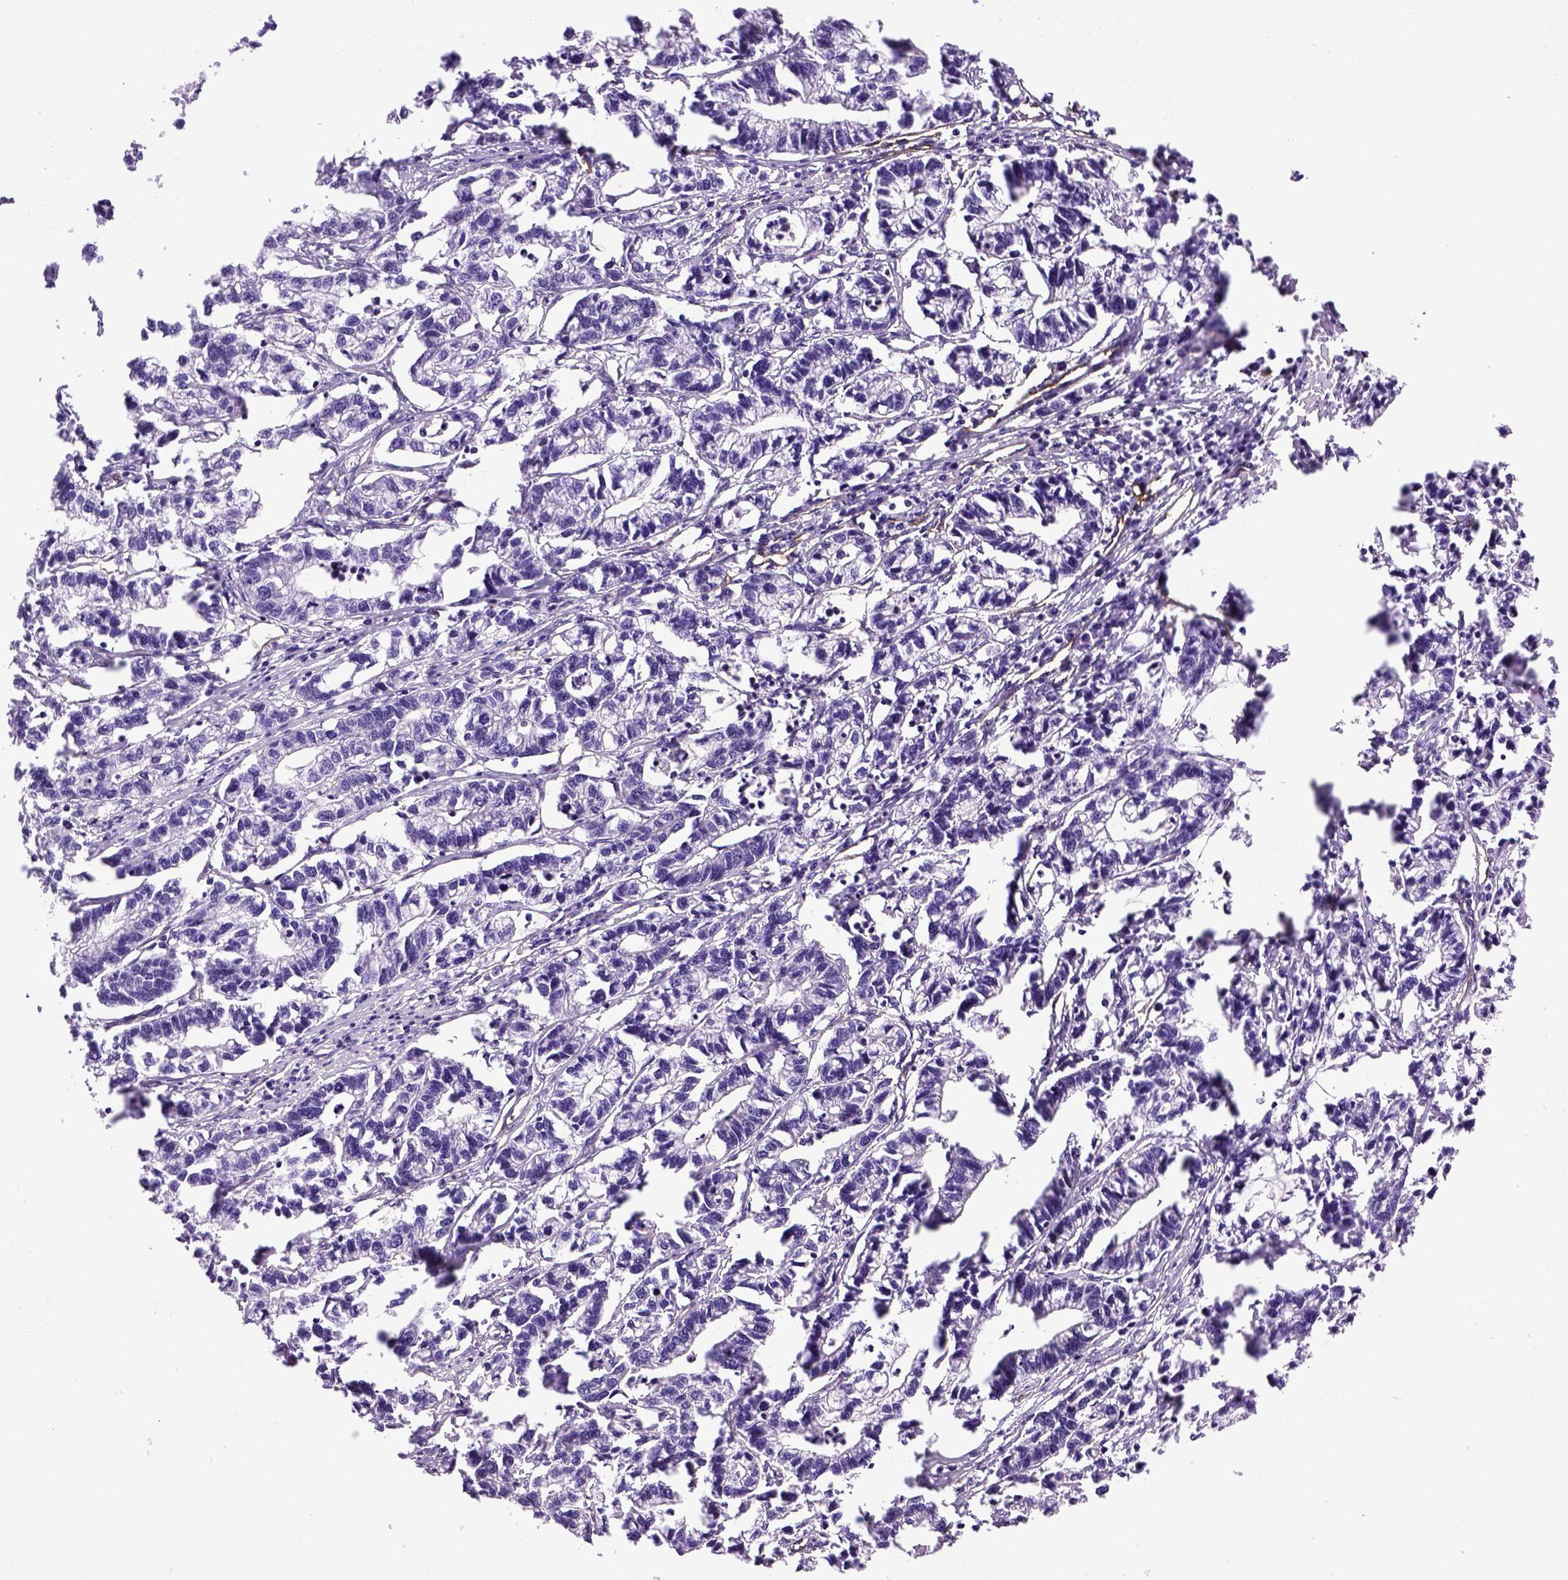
{"staining": {"intensity": "negative", "quantity": "none", "location": "none"}, "tissue": "stomach cancer", "cell_type": "Tumor cells", "image_type": "cancer", "snomed": [{"axis": "morphology", "description": "Adenocarcinoma, NOS"}, {"axis": "topography", "description": "Stomach"}], "caption": "This is an IHC photomicrograph of human adenocarcinoma (stomach). There is no positivity in tumor cells.", "gene": "ENG", "patient": {"sex": "male", "age": 83}}